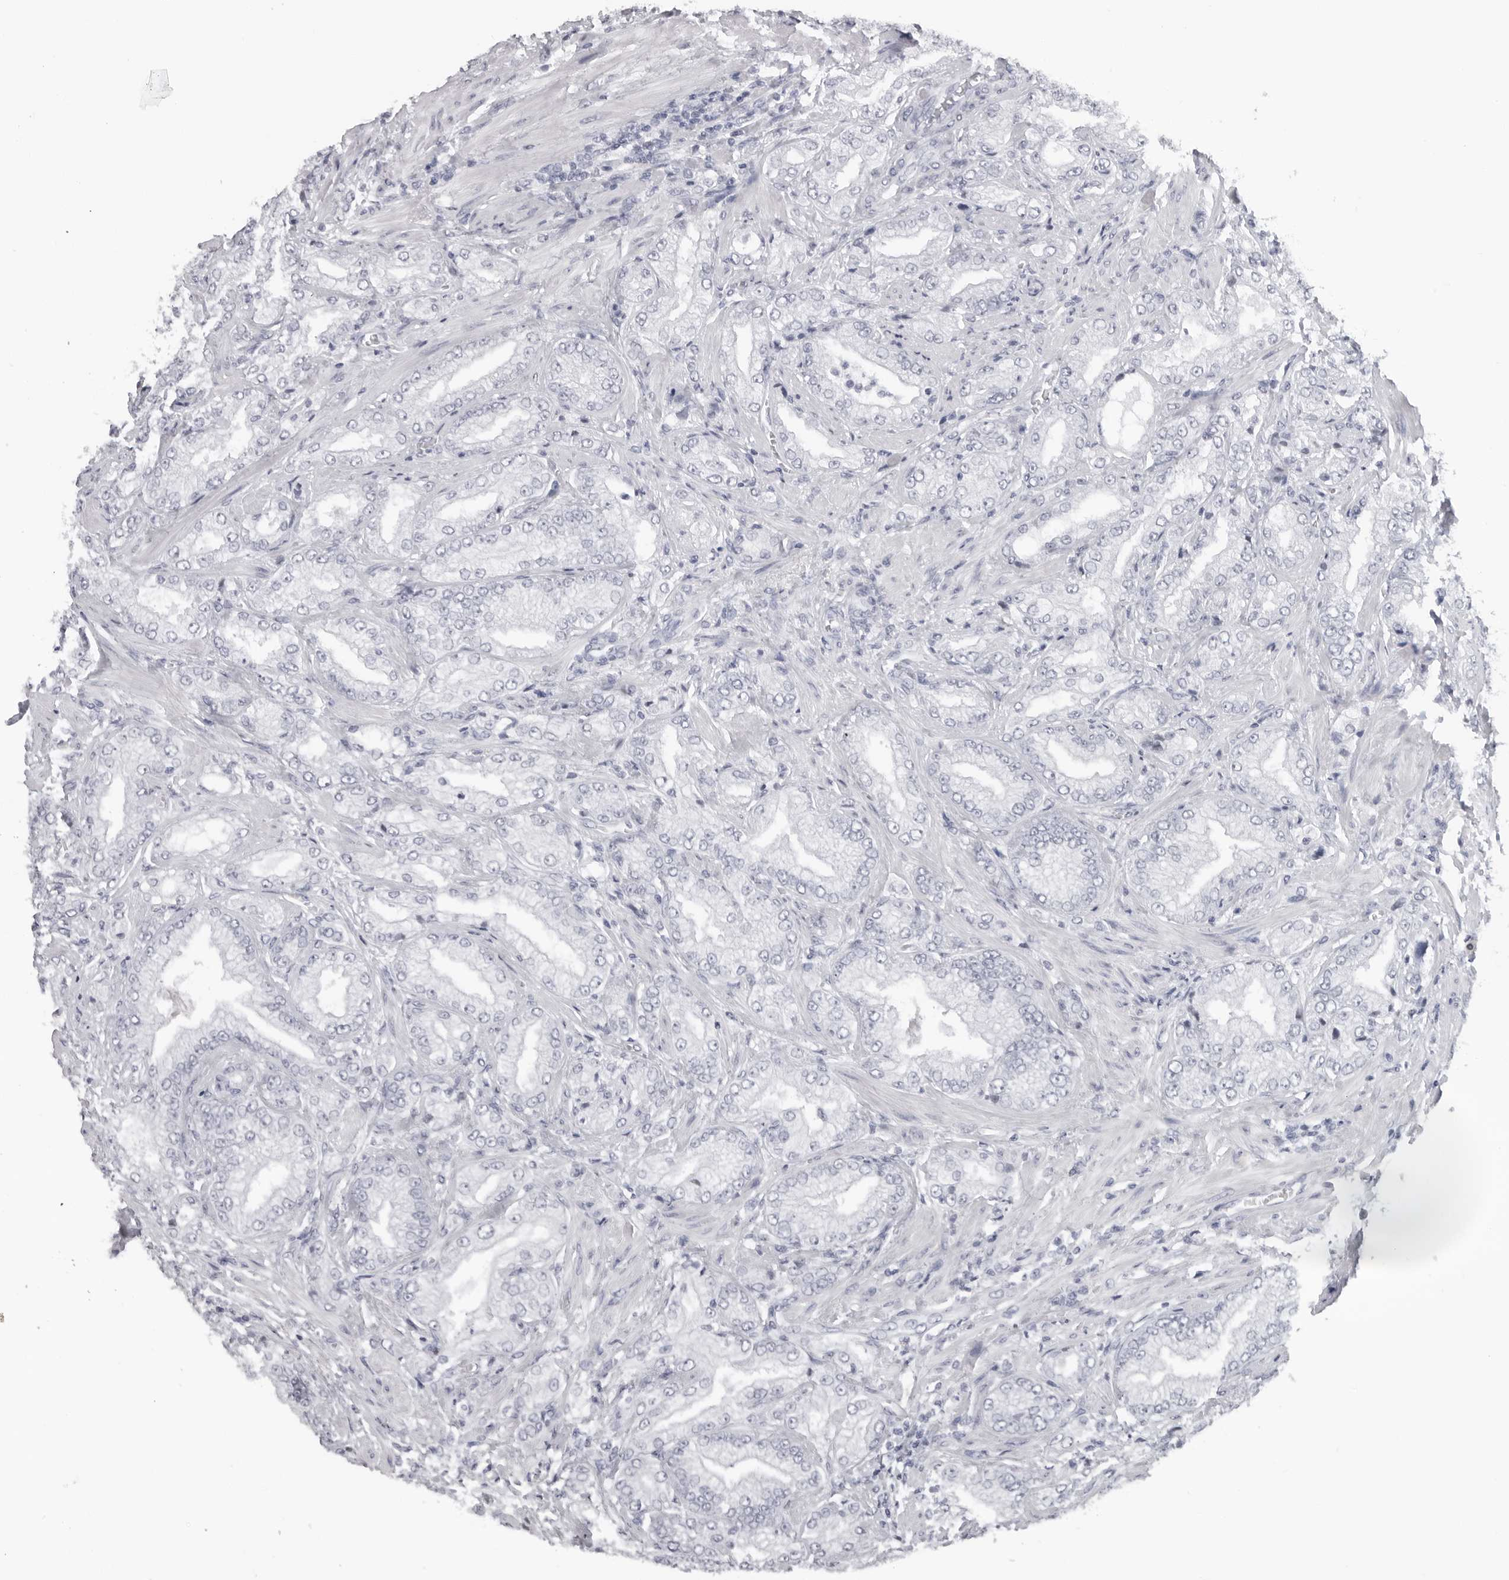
{"staining": {"intensity": "negative", "quantity": "none", "location": "none"}, "tissue": "prostate cancer", "cell_type": "Tumor cells", "image_type": "cancer", "snomed": [{"axis": "morphology", "description": "Adenocarcinoma, Low grade"}, {"axis": "topography", "description": "Prostate"}], "caption": "Tumor cells are negative for brown protein staining in prostate adenocarcinoma (low-grade). (DAB immunohistochemistry with hematoxylin counter stain).", "gene": "ESPN", "patient": {"sex": "male", "age": 62}}